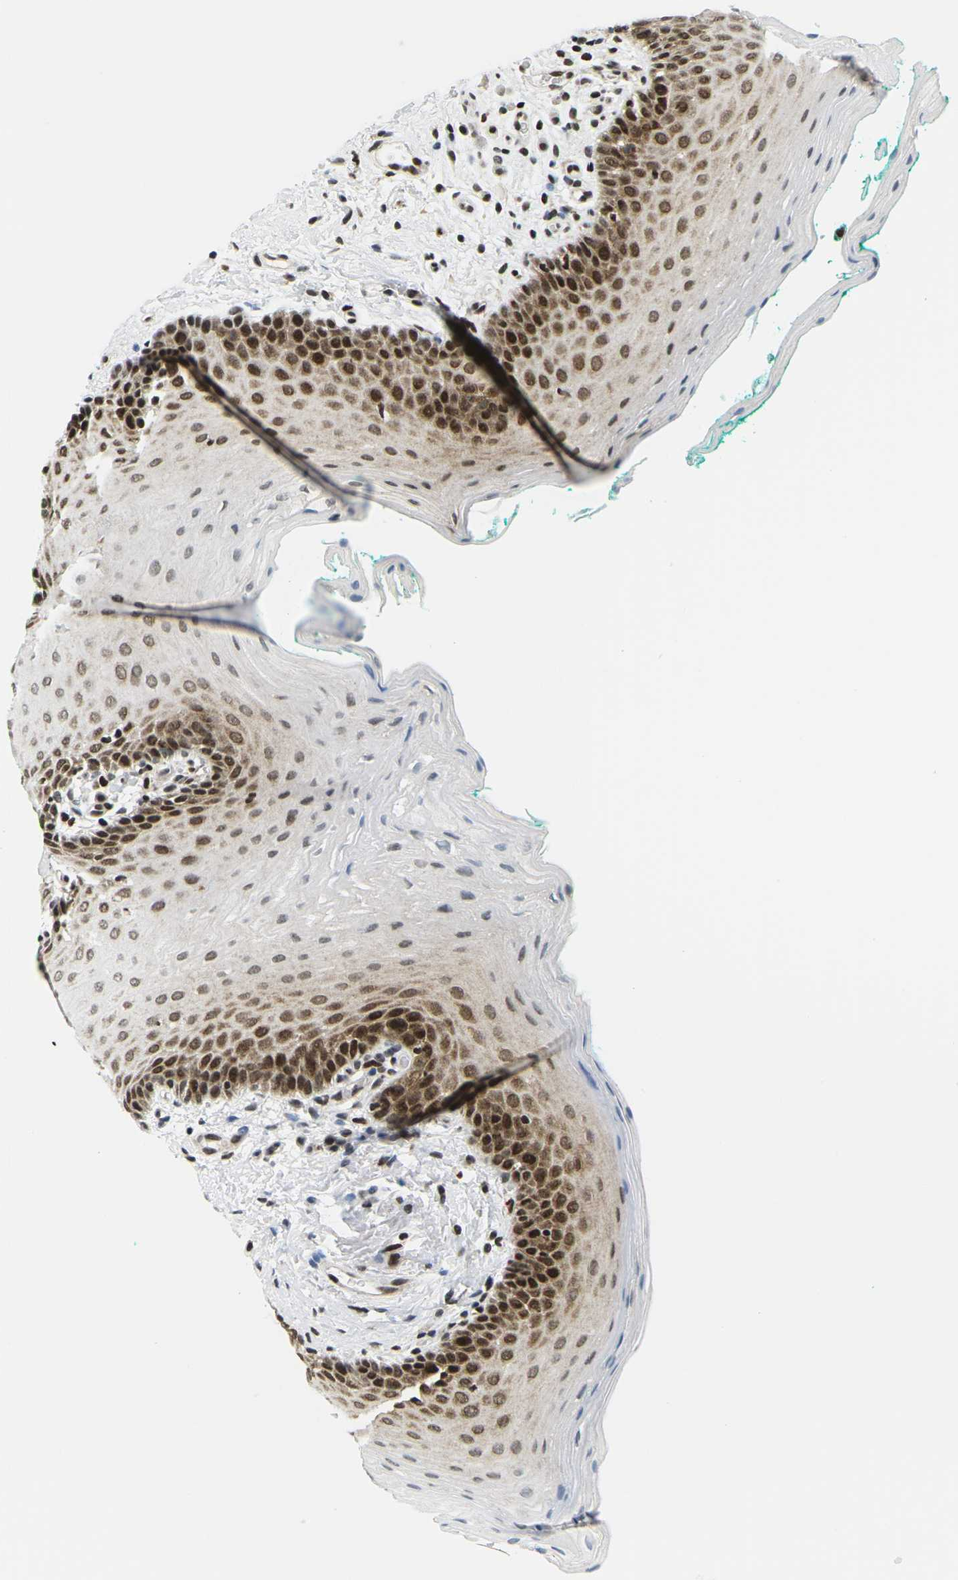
{"staining": {"intensity": "strong", "quantity": "25%-75%", "location": "cytoplasmic/membranous,nuclear"}, "tissue": "oral mucosa", "cell_type": "Squamous epithelial cells", "image_type": "normal", "snomed": [{"axis": "morphology", "description": "Normal tissue, NOS"}, {"axis": "topography", "description": "Oral tissue"}], "caption": "A photomicrograph of human oral mucosa stained for a protein demonstrates strong cytoplasmic/membranous,nuclear brown staining in squamous epithelial cells.", "gene": "CELF1", "patient": {"sex": "male", "age": 58}}